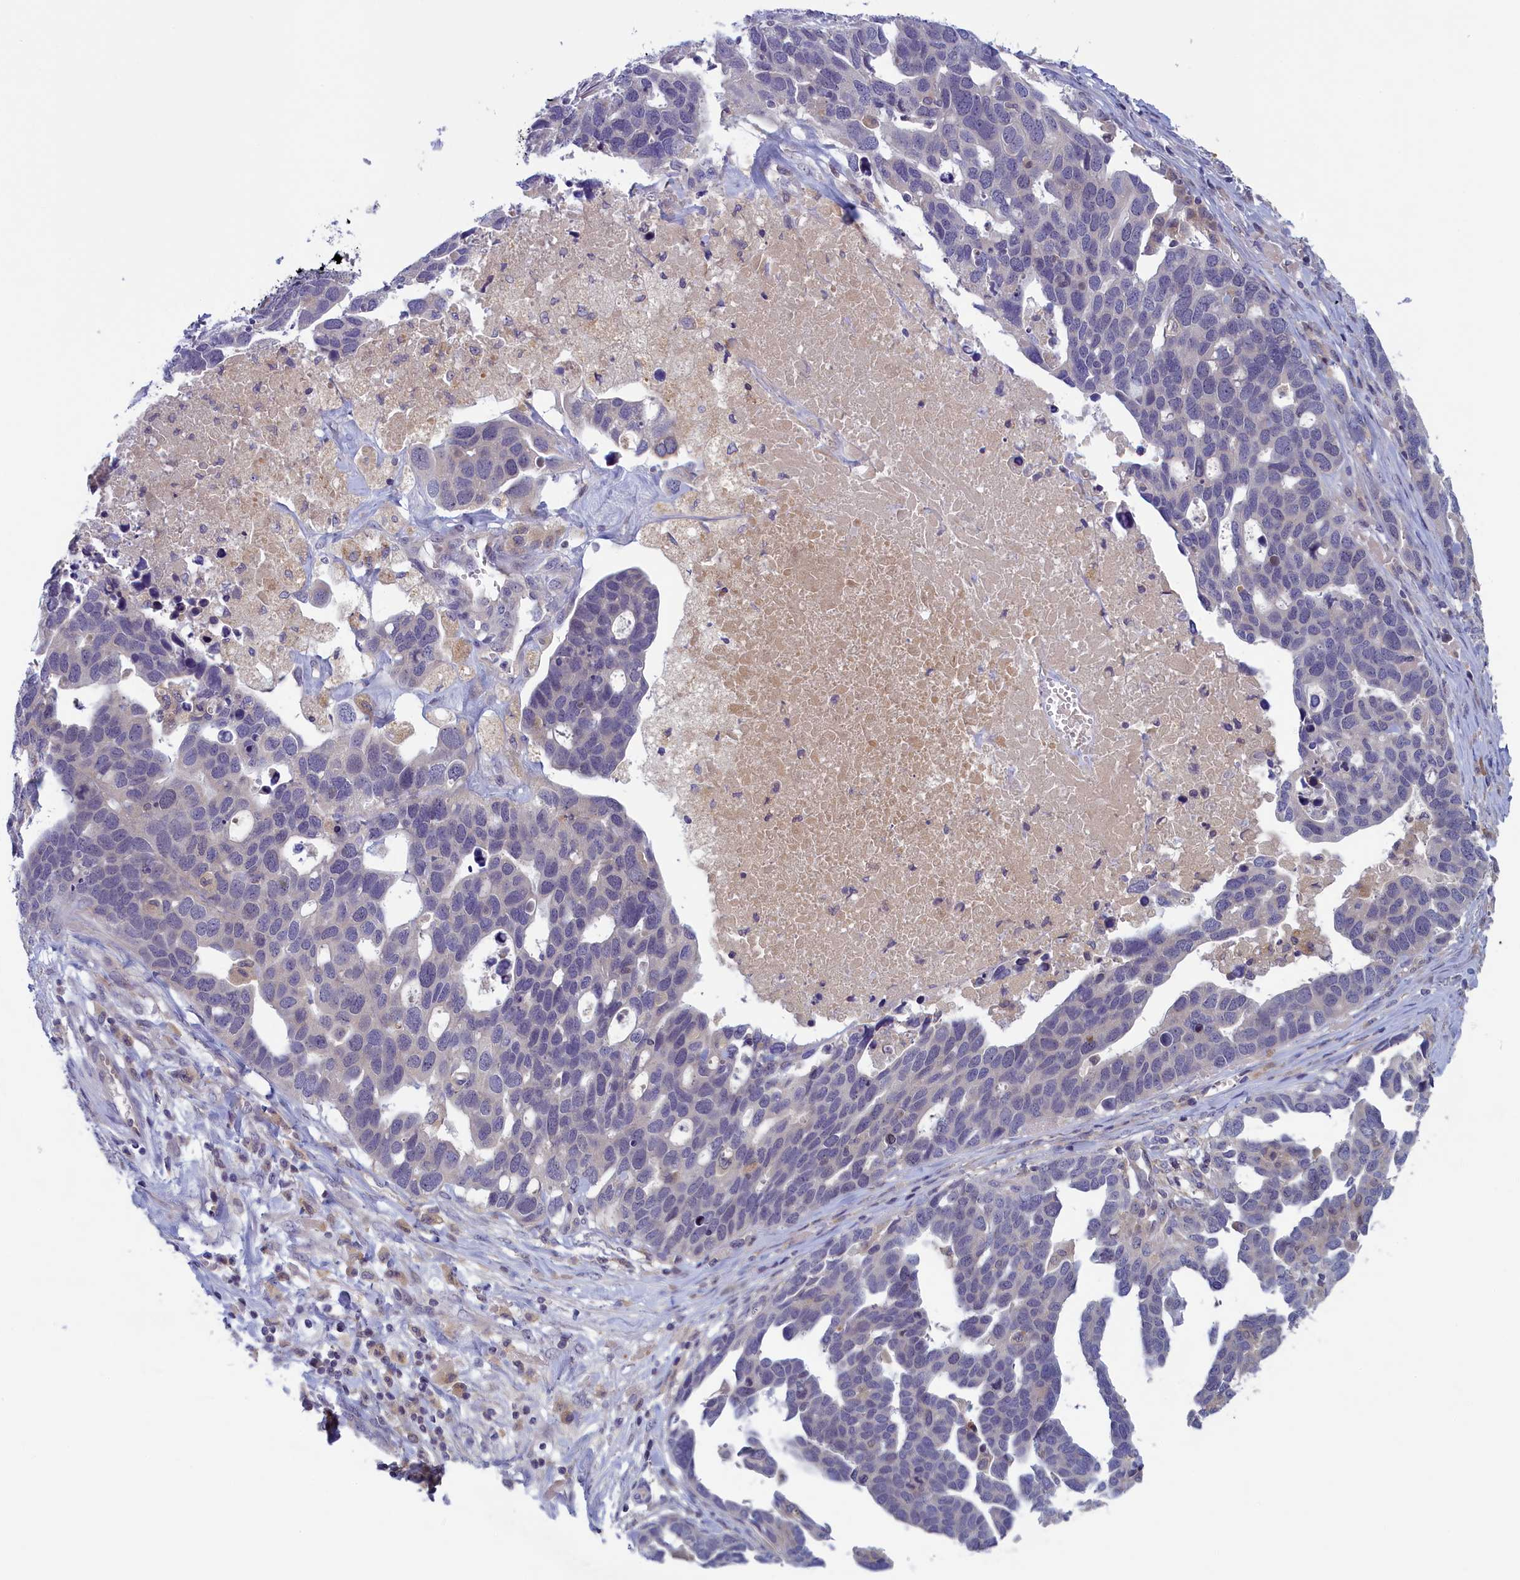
{"staining": {"intensity": "negative", "quantity": "none", "location": "none"}, "tissue": "ovarian cancer", "cell_type": "Tumor cells", "image_type": "cancer", "snomed": [{"axis": "morphology", "description": "Cystadenocarcinoma, serous, NOS"}, {"axis": "topography", "description": "Ovary"}], "caption": "An IHC micrograph of ovarian serous cystadenocarcinoma is shown. There is no staining in tumor cells of ovarian serous cystadenocarcinoma. The staining was performed using DAB (3,3'-diaminobenzidine) to visualize the protein expression in brown, while the nuclei were stained in blue with hematoxylin (Magnification: 20x).", "gene": "NUBP1", "patient": {"sex": "female", "age": 54}}